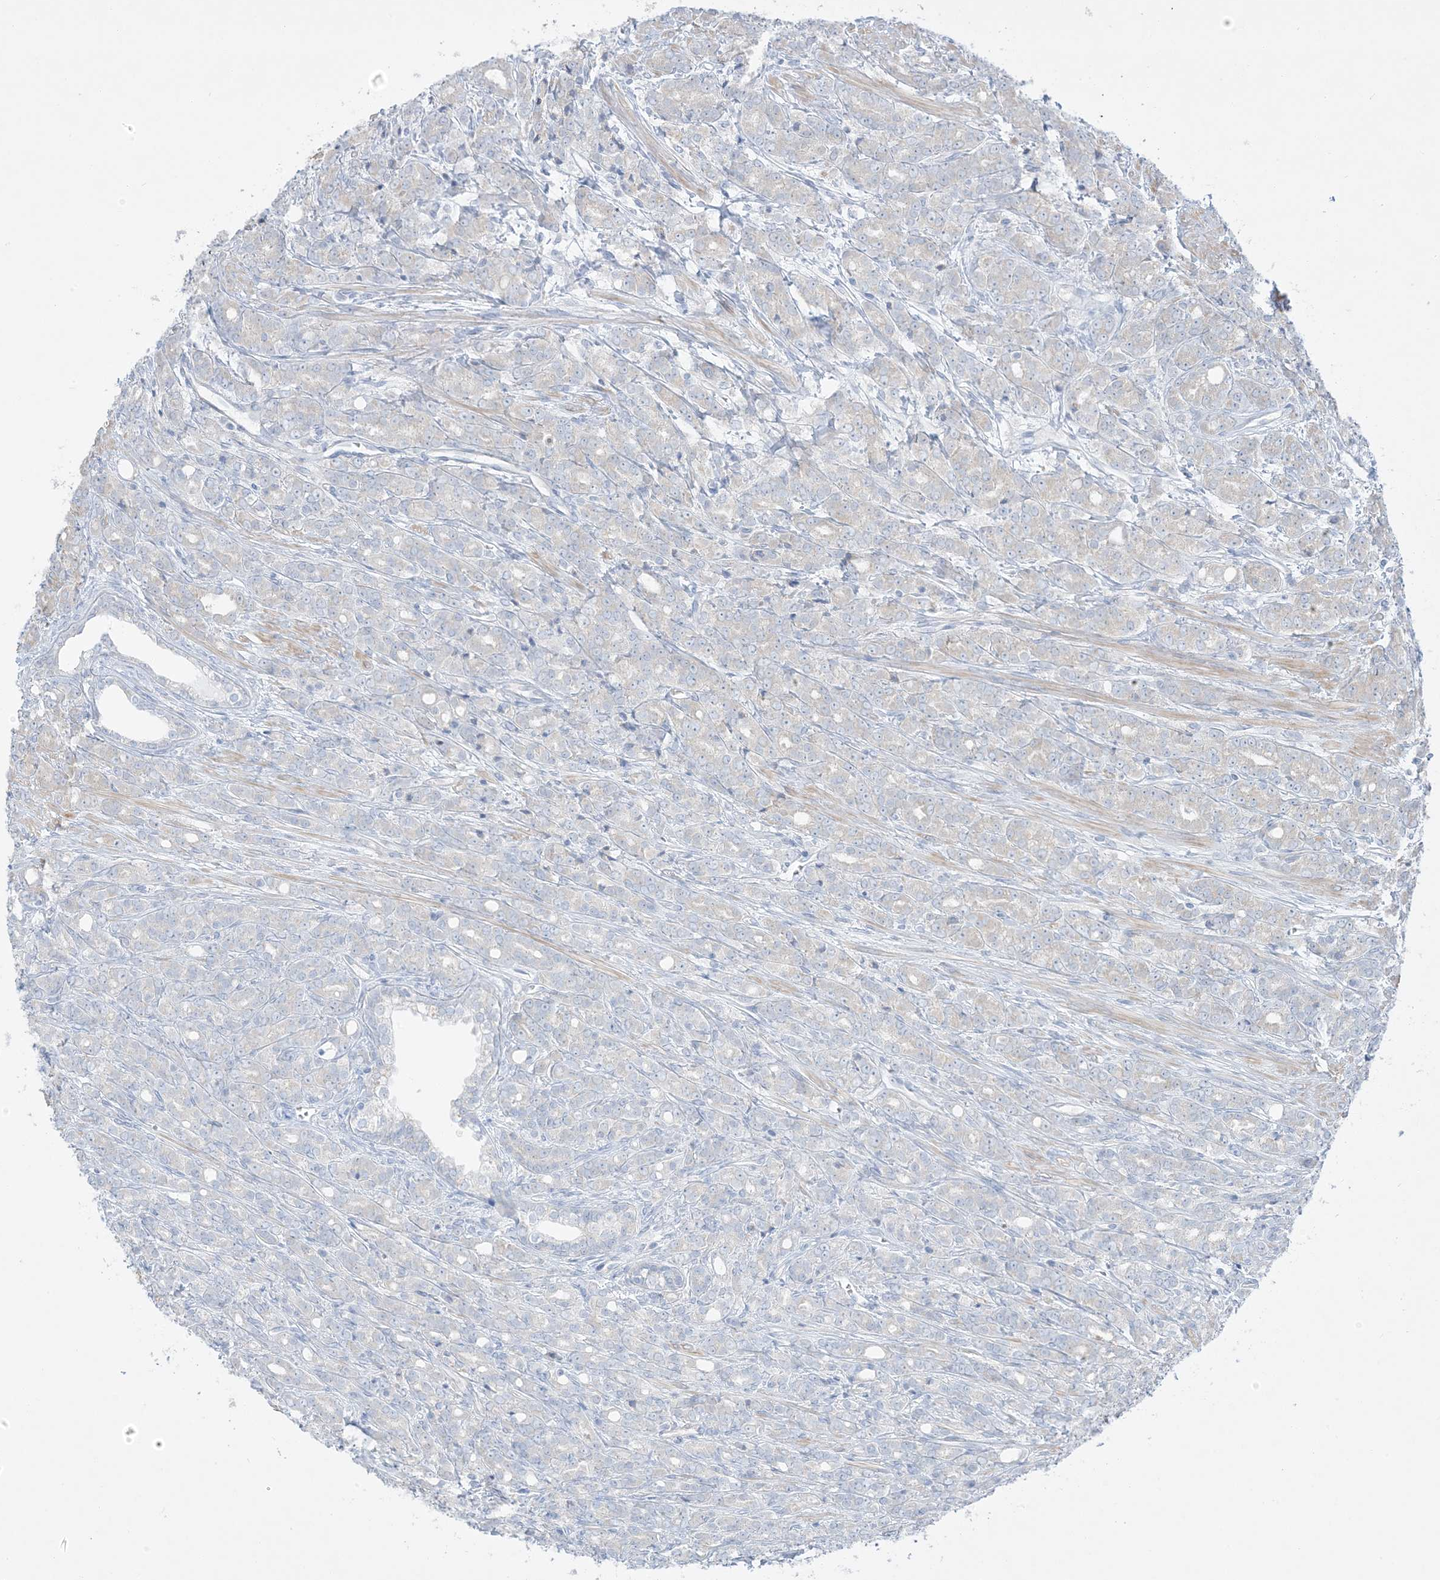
{"staining": {"intensity": "negative", "quantity": "none", "location": "none"}, "tissue": "prostate cancer", "cell_type": "Tumor cells", "image_type": "cancer", "snomed": [{"axis": "morphology", "description": "Adenocarcinoma, High grade"}, {"axis": "topography", "description": "Prostate"}], "caption": "There is no significant positivity in tumor cells of prostate cancer (high-grade adenocarcinoma). The staining was performed using DAB to visualize the protein expression in brown, while the nuclei were stained in blue with hematoxylin (Magnification: 20x).", "gene": "FAM184A", "patient": {"sex": "male", "age": 62}}